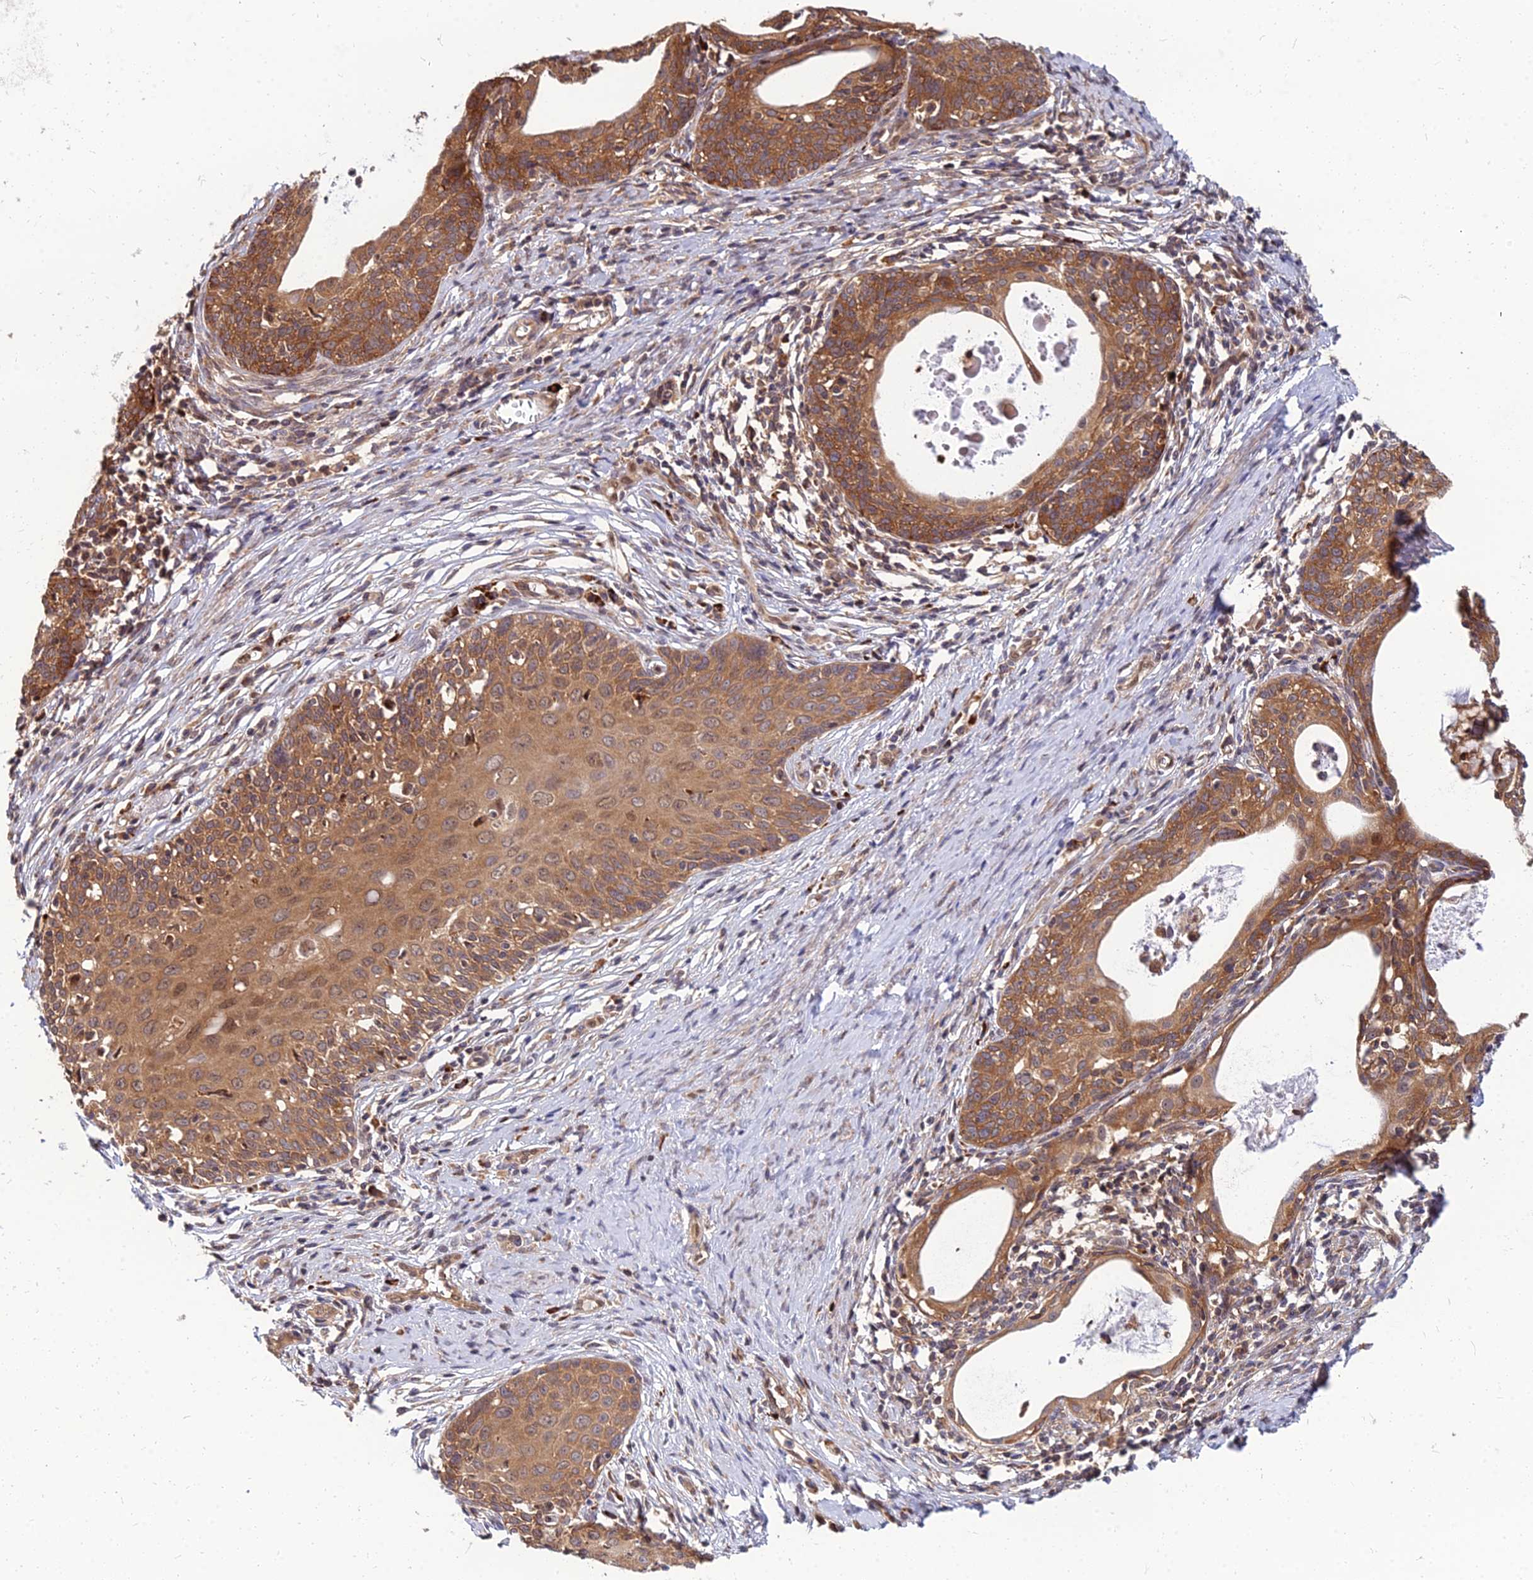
{"staining": {"intensity": "moderate", "quantity": ">75%", "location": "cytoplasmic/membranous"}, "tissue": "cervical cancer", "cell_type": "Tumor cells", "image_type": "cancer", "snomed": [{"axis": "morphology", "description": "Squamous cell carcinoma, NOS"}, {"axis": "topography", "description": "Cervix"}], "caption": "Moderate cytoplasmic/membranous positivity is appreciated in approximately >75% of tumor cells in cervical cancer (squamous cell carcinoma).", "gene": "CCT6B", "patient": {"sex": "female", "age": 52}}